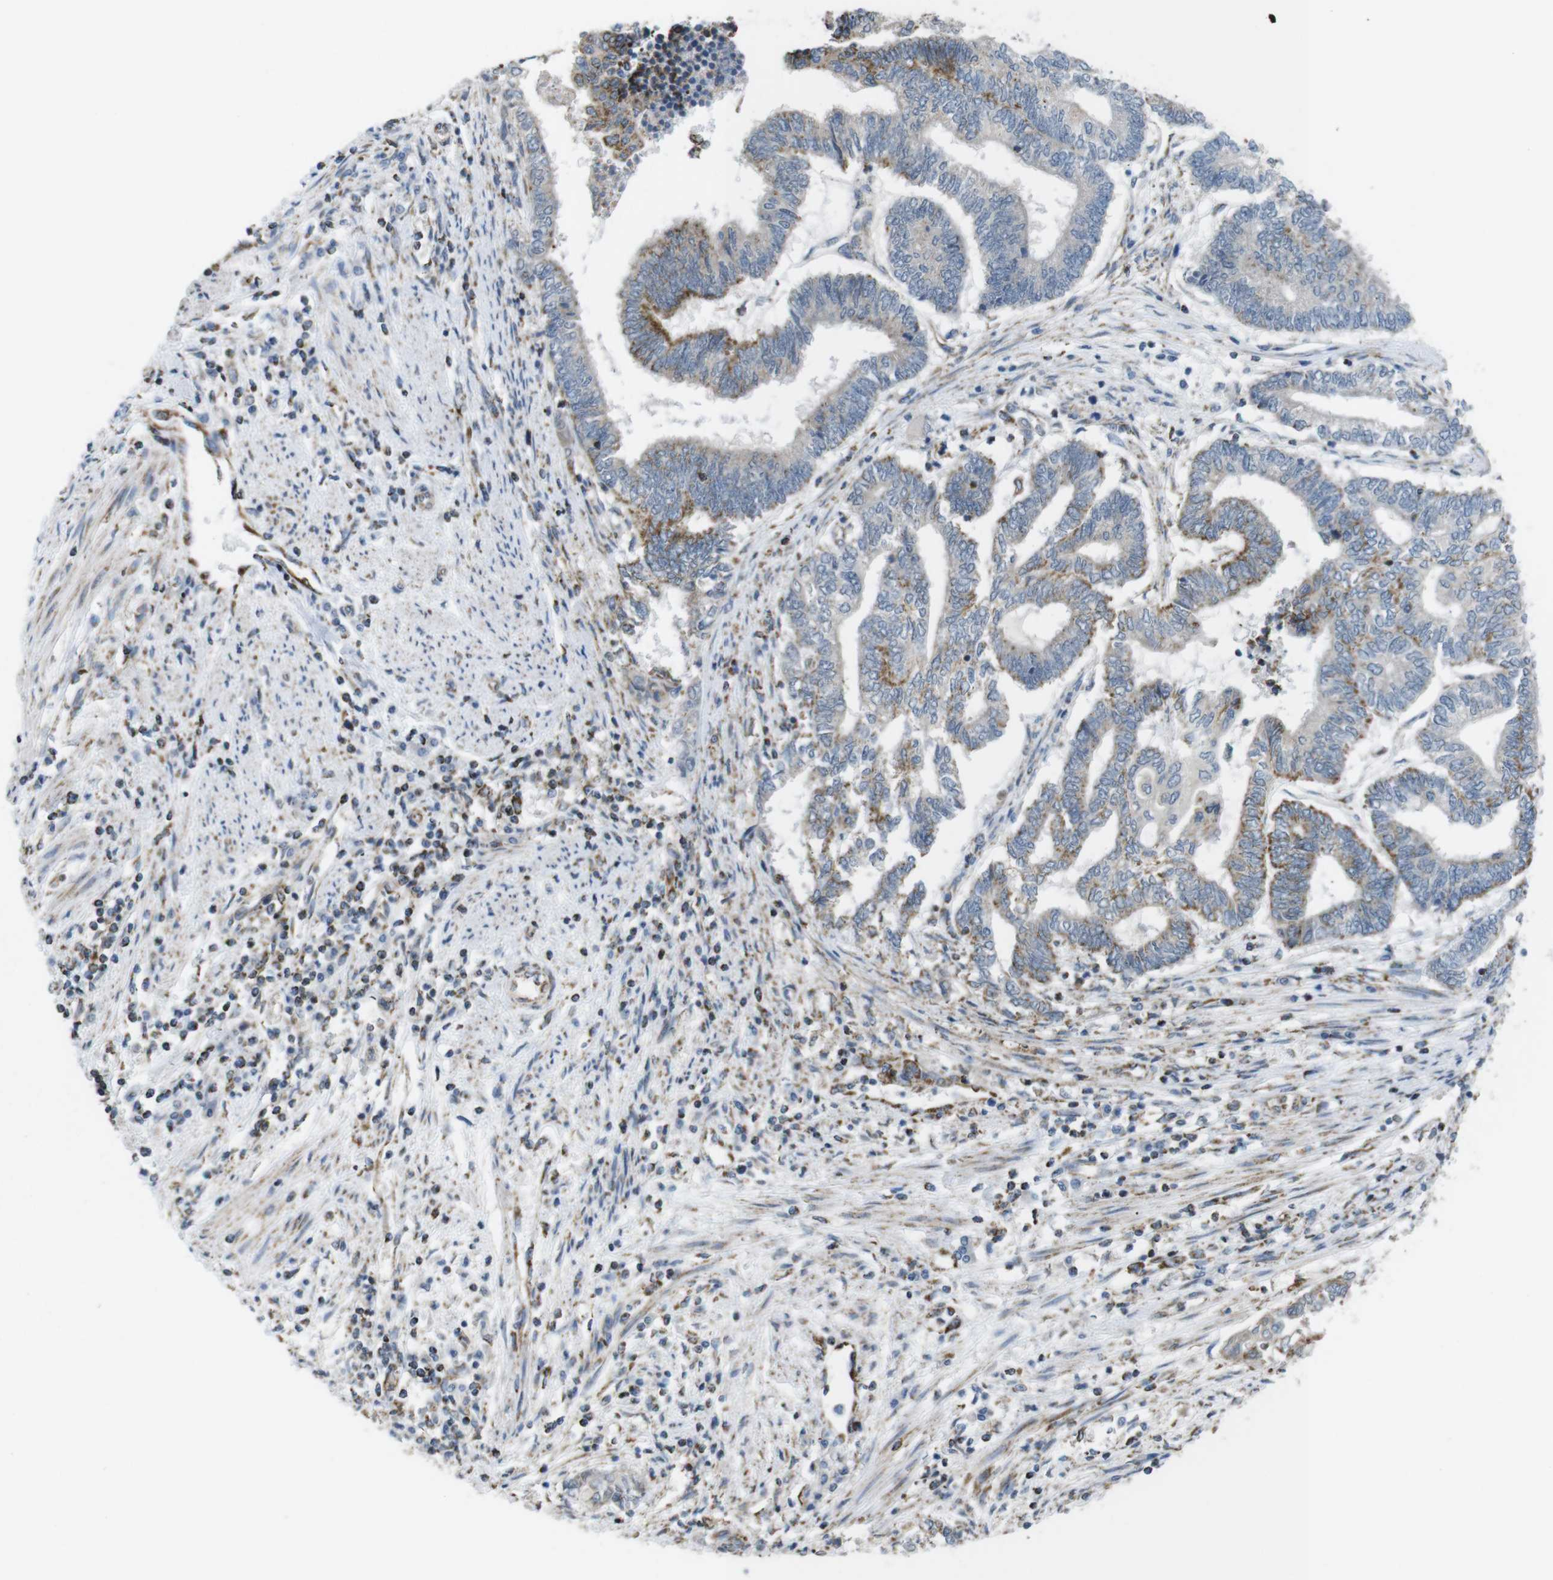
{"staining": {"intensity": "weak", "quantity": "25%-75%", "location": "cytoplasmic/membranous"}, "tissue": "endometrial cancer", "cell_type": "Tumor cells", "image_type": "cancer", "snomed": [{"axis": "morphology", "description": "Adenocarcinoma, NOS"}, {"axis": "topography", "description": "Uterus"}, {"axis": "topography", "description": "Endometrium"}], "caption": "Endometrial cancer (adenocarcinoma) tissue displays weak cytoplasmic/membranous staining in approximately 25%-75% of tumor cells, visualized by immunohistochemistry.", "gene": "GRIK2", "patient": {"sex": "female", "age": 70}}